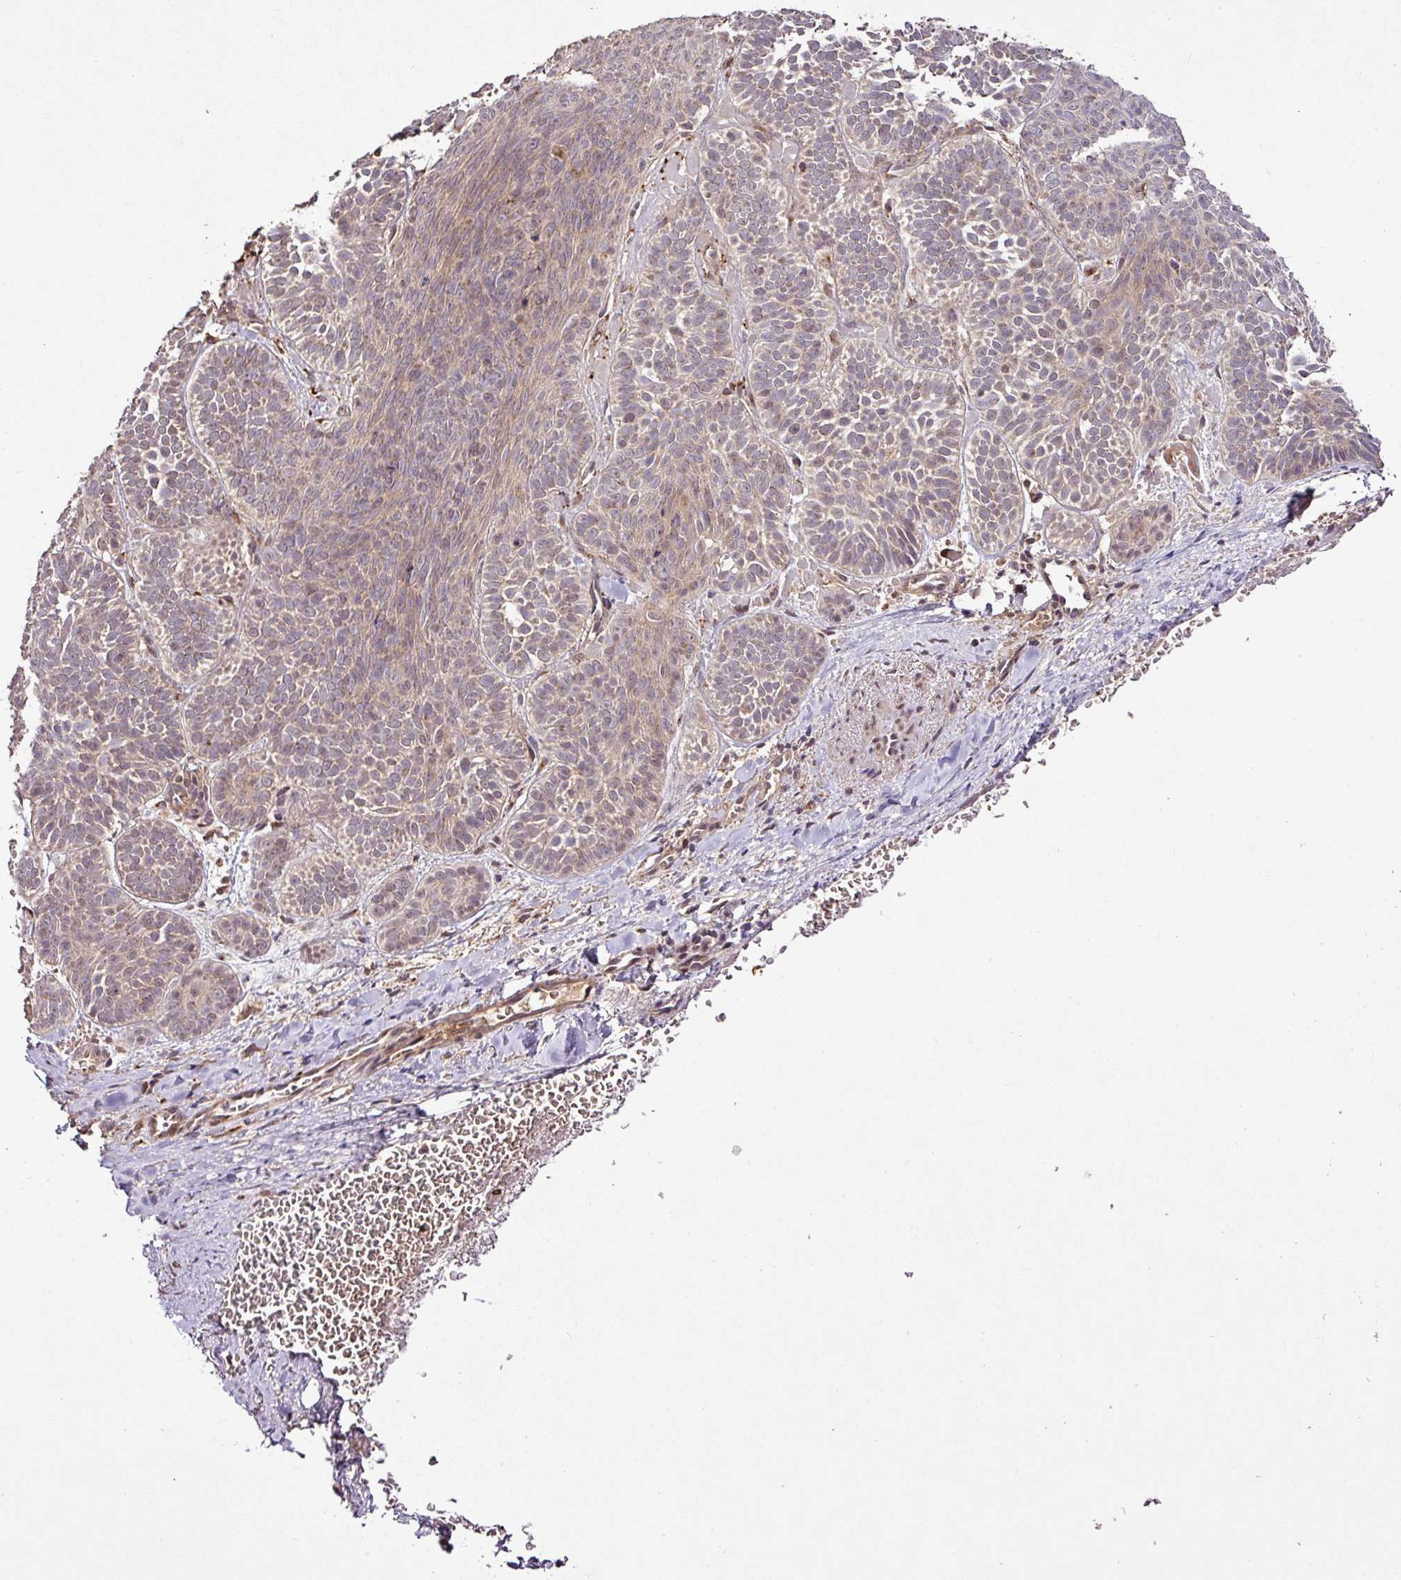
{"staining": {"intensity": "weak", "quantity": "<25%", "location": "nuclear"}, "tissue": "skin cancer", "cell_type": "Tumor cells", "image_type": "cancer", "snomed": [{"axis": "morphology", "description": "Basal cell carcinoma"}, {"axis": "topography", "description": "Skin"}], "caption": "This is an IHC micrograph of human basal cell carcinoma (skin). There is no staining in tumor cells.", "gene": "FAIM", "patient": {"sex": "male", "age": 85}}